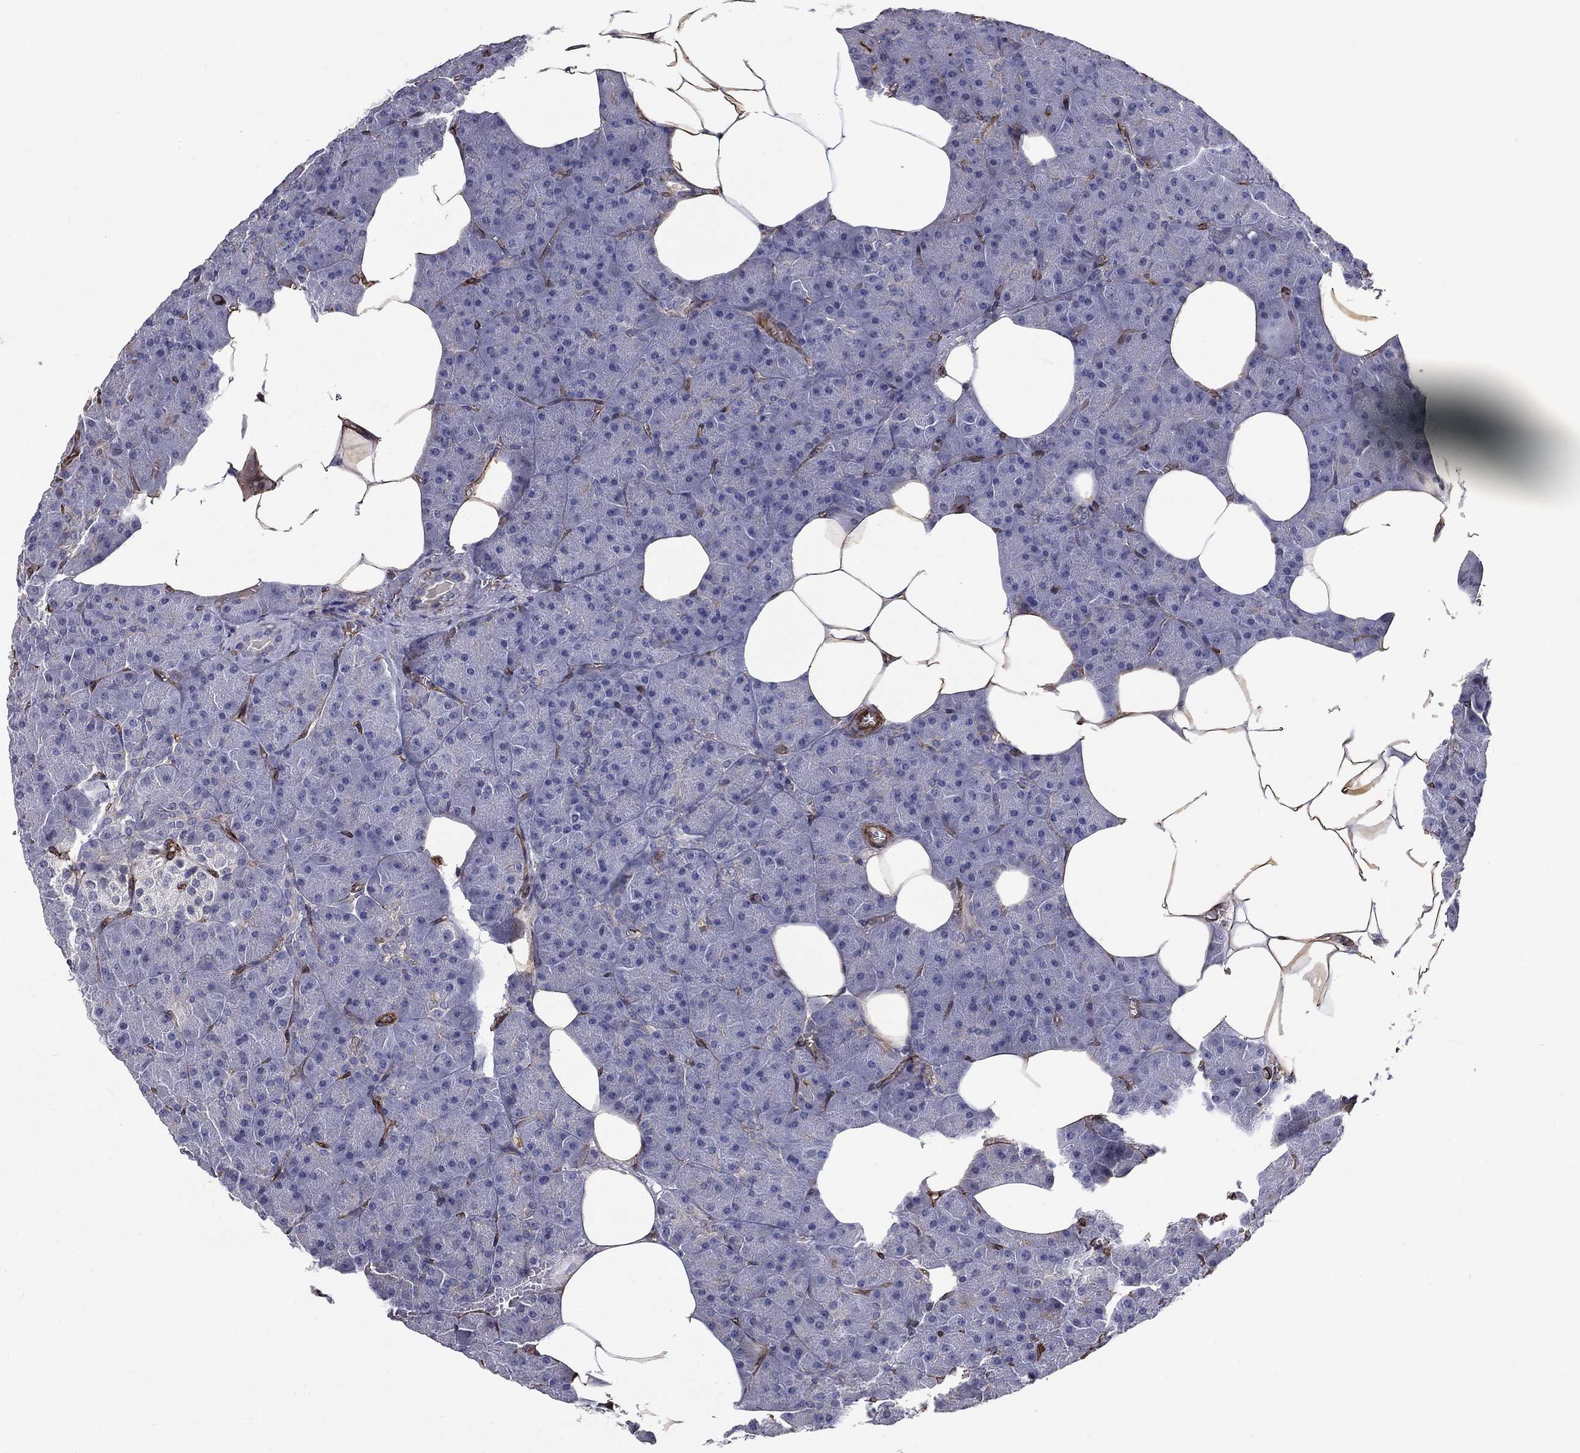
{"staining": {"intensity": "negative", "quantity": "none", "location": "none"}, "tissue": "pancreas", "cell_type": "Exocrine glandular cells", "image_type": "normal", "snomed": [{"axis": "morphology", "description": "Normal tissue, NOS"}, {"axis": "topography", "description": "Pancreas"}], "caption": "Micrograph shows no significant protein positivity in exocrine glandular cells of benign pancreas. Nuclei are stained in blue.", "gene": "SYNC", "patient": {"sex": "male", "age": 61}}